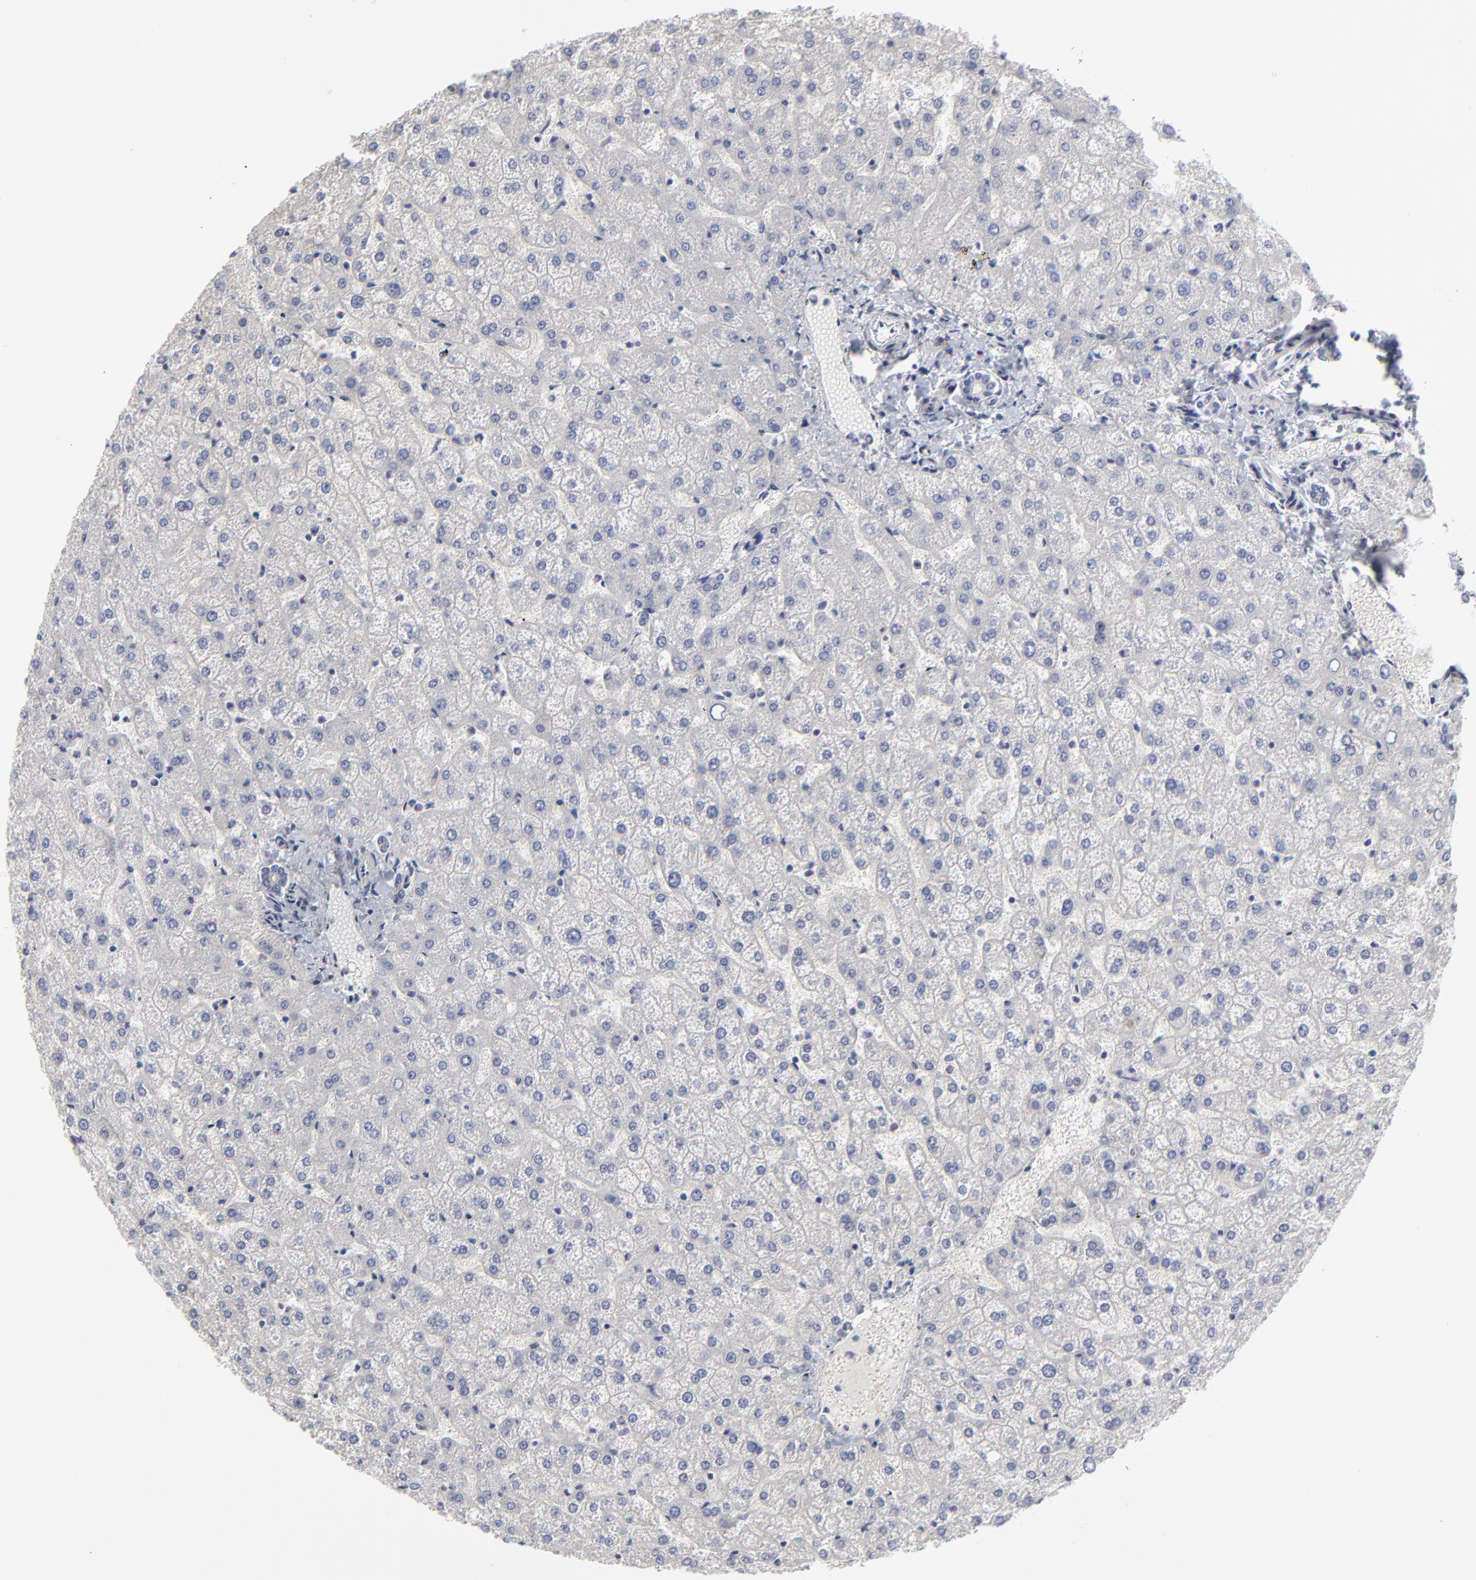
{"staining": {"intensity": "negative", "quantity": "none", "location": "none"}, "tissue": "liver", "cell_type": "Cholangiocytes", "image_type": "normal", "snomed": [{"axis": "morphology", "description": "Normal tissue, NOS"}, {"axis": "topography", "description": "Liver"}], "caption": "DAB immunohistochemical staining of benign human liver reveals no significant expression in cholangiocytes.", "gene": "MAGEA10", "patient": {"sex": "female", "age": 32}}